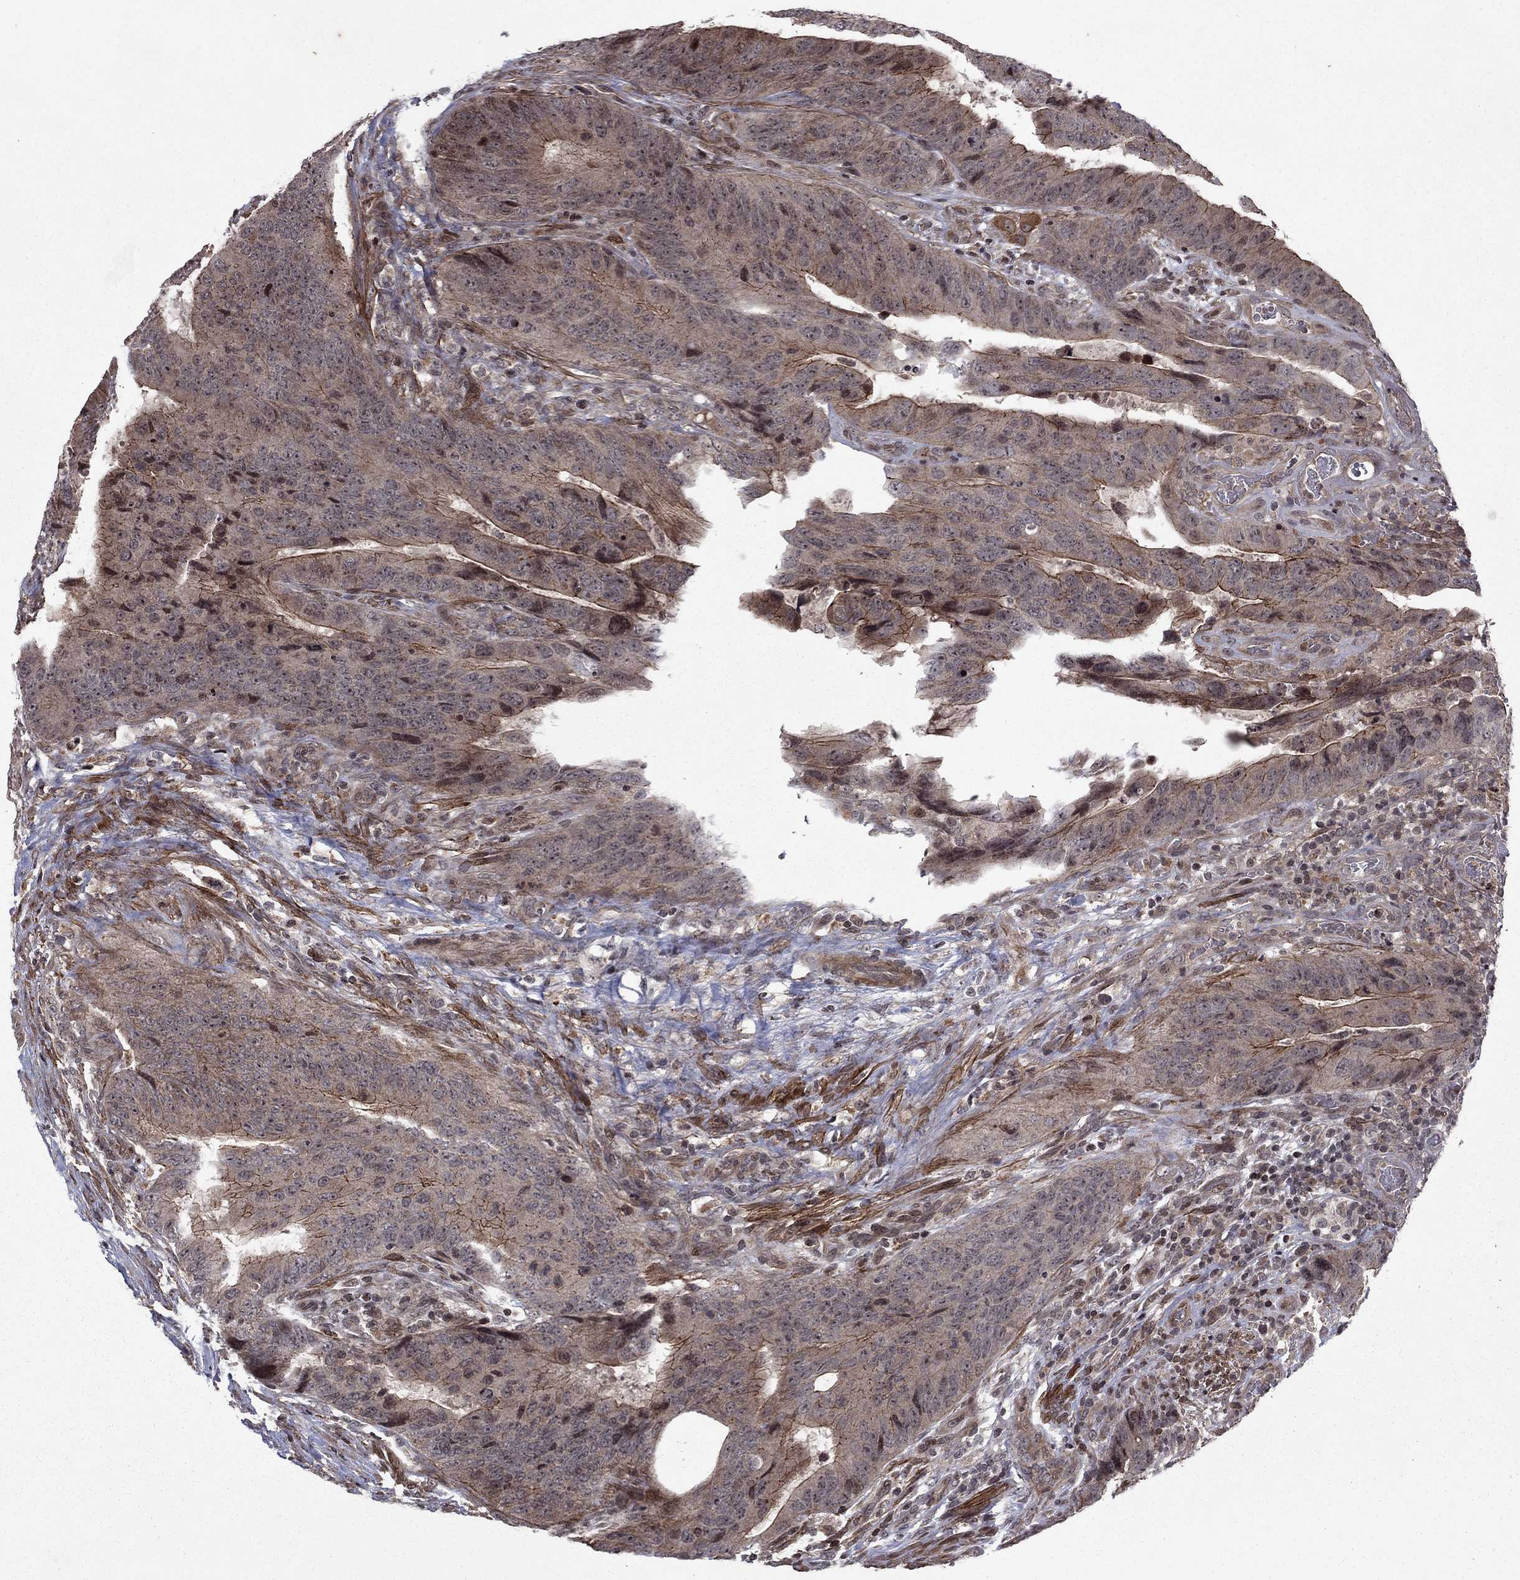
{"staining": {"intensity": "moderate", "quantity": "<25%", "location": "cytoplasmic/membranous"}, "tissue": "colorectal cancer", "cell_type": "Tumor cells", "image_type": "cancer", "snomed": [{"axis": "morphology", "description": "Adenocarcinoma, NOS"}, {"axis": "topography", "description": "Colon"}], "caption": "High-power microscopy captured an IHC micrograph of colorectal cancer (adenocarcinoma), revealing moderate cytoplasmic/membranous positivity in about <25% of tumor cells. The staining was performed using DAB, with brown indicating positive protein expression. Nuclei are stained blue with hematoxylin.", "gene": "SORBS1", "patient": {"sex": "female", "age": 56}}